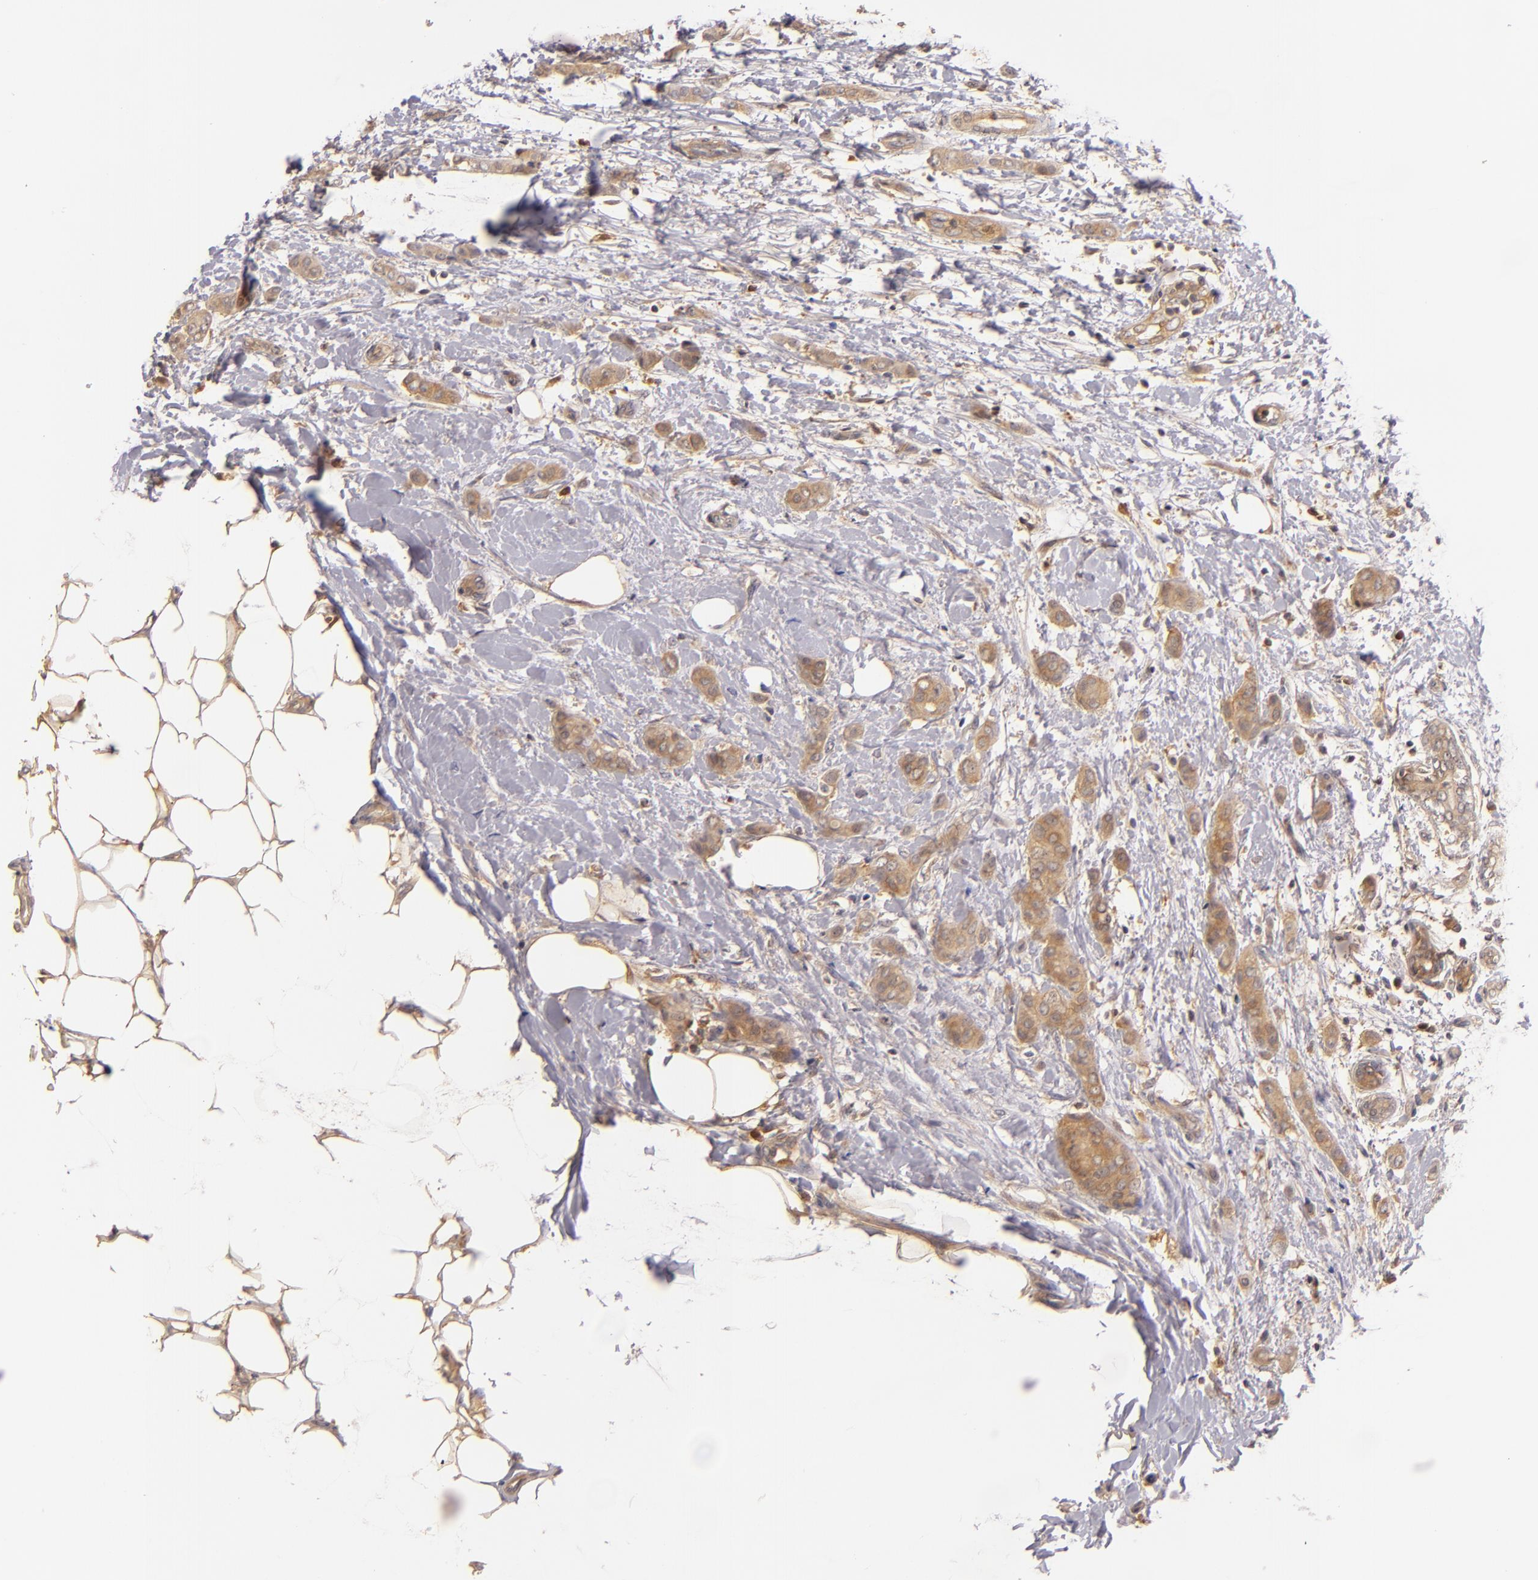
{"staining": {"intensity": "strong", "quantity": ">75%", "location": "cytoplasmic/membranous"}, "tissue": "breast cancer", "cell_type": "Tumor cells", "image_type": "cancer", "snomed": [{"axis": "morphology", "description": "Lobular carcinoma"}, {"axis": "topography", "description": "Breast"}], "caption": "Lobular carcinoma (breast) stained with a protein marker shows strong staining in tumor cells.", "gene": "PRKCD", "patient": {"sex": "female", "age": 55}}